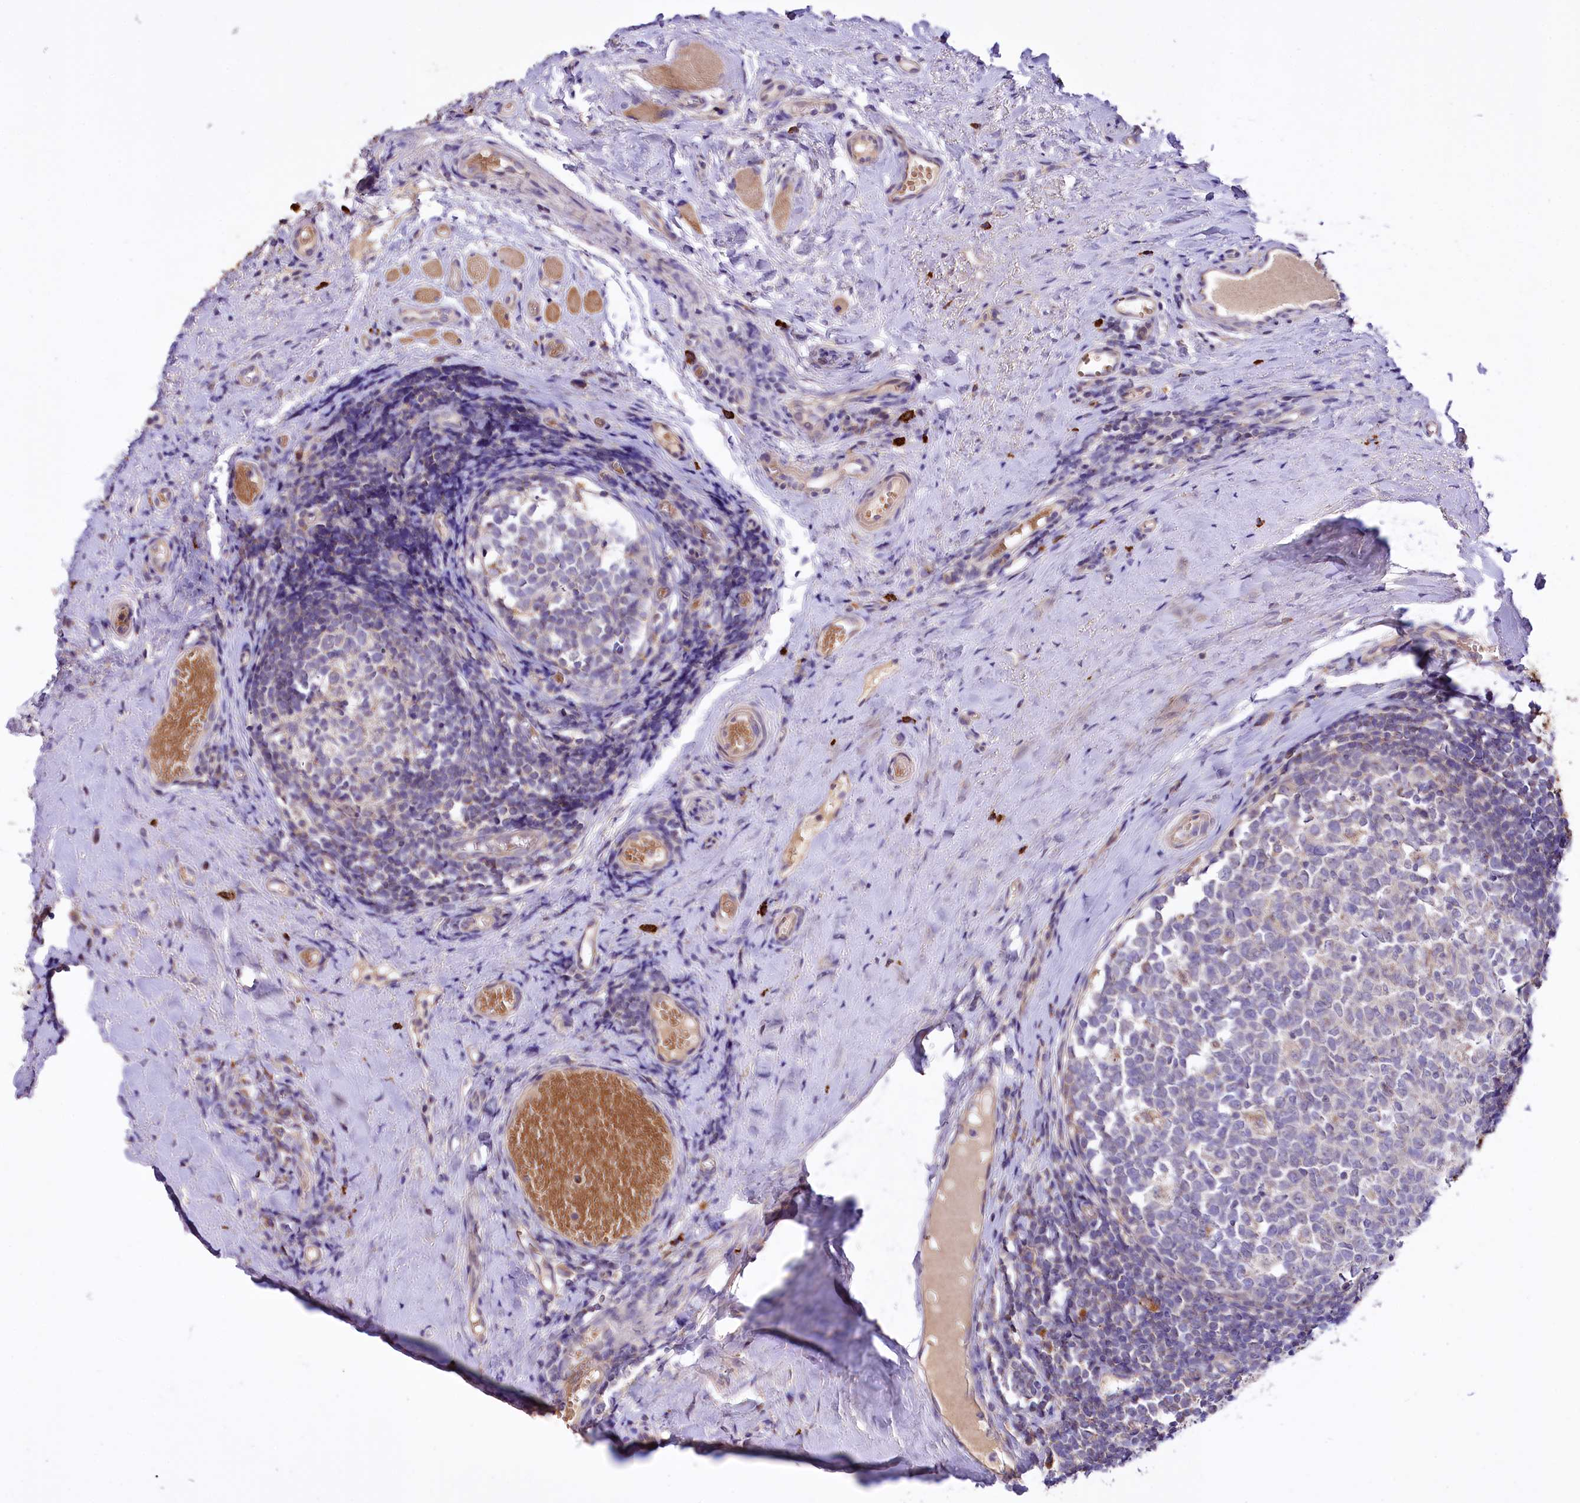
{"staining": {"intensity": "weak", "quantity": "<25%", "location": "cytoplasmic/membranous"}, "tissue": "tonsil", "cell_type": "Germinal center cells", "image_type": "normal", "snomed": [{"axis": "morphology", "description": "Normal tissue, NOS"}, {"axis": "topography", "description": "Tonsil"}], "caption": "A micrograph of tonsil stained for a protein shows no brown staining in germinal center cells.", "gene": "ZNF45", "patient": {"sex": "female", "age": 19}}